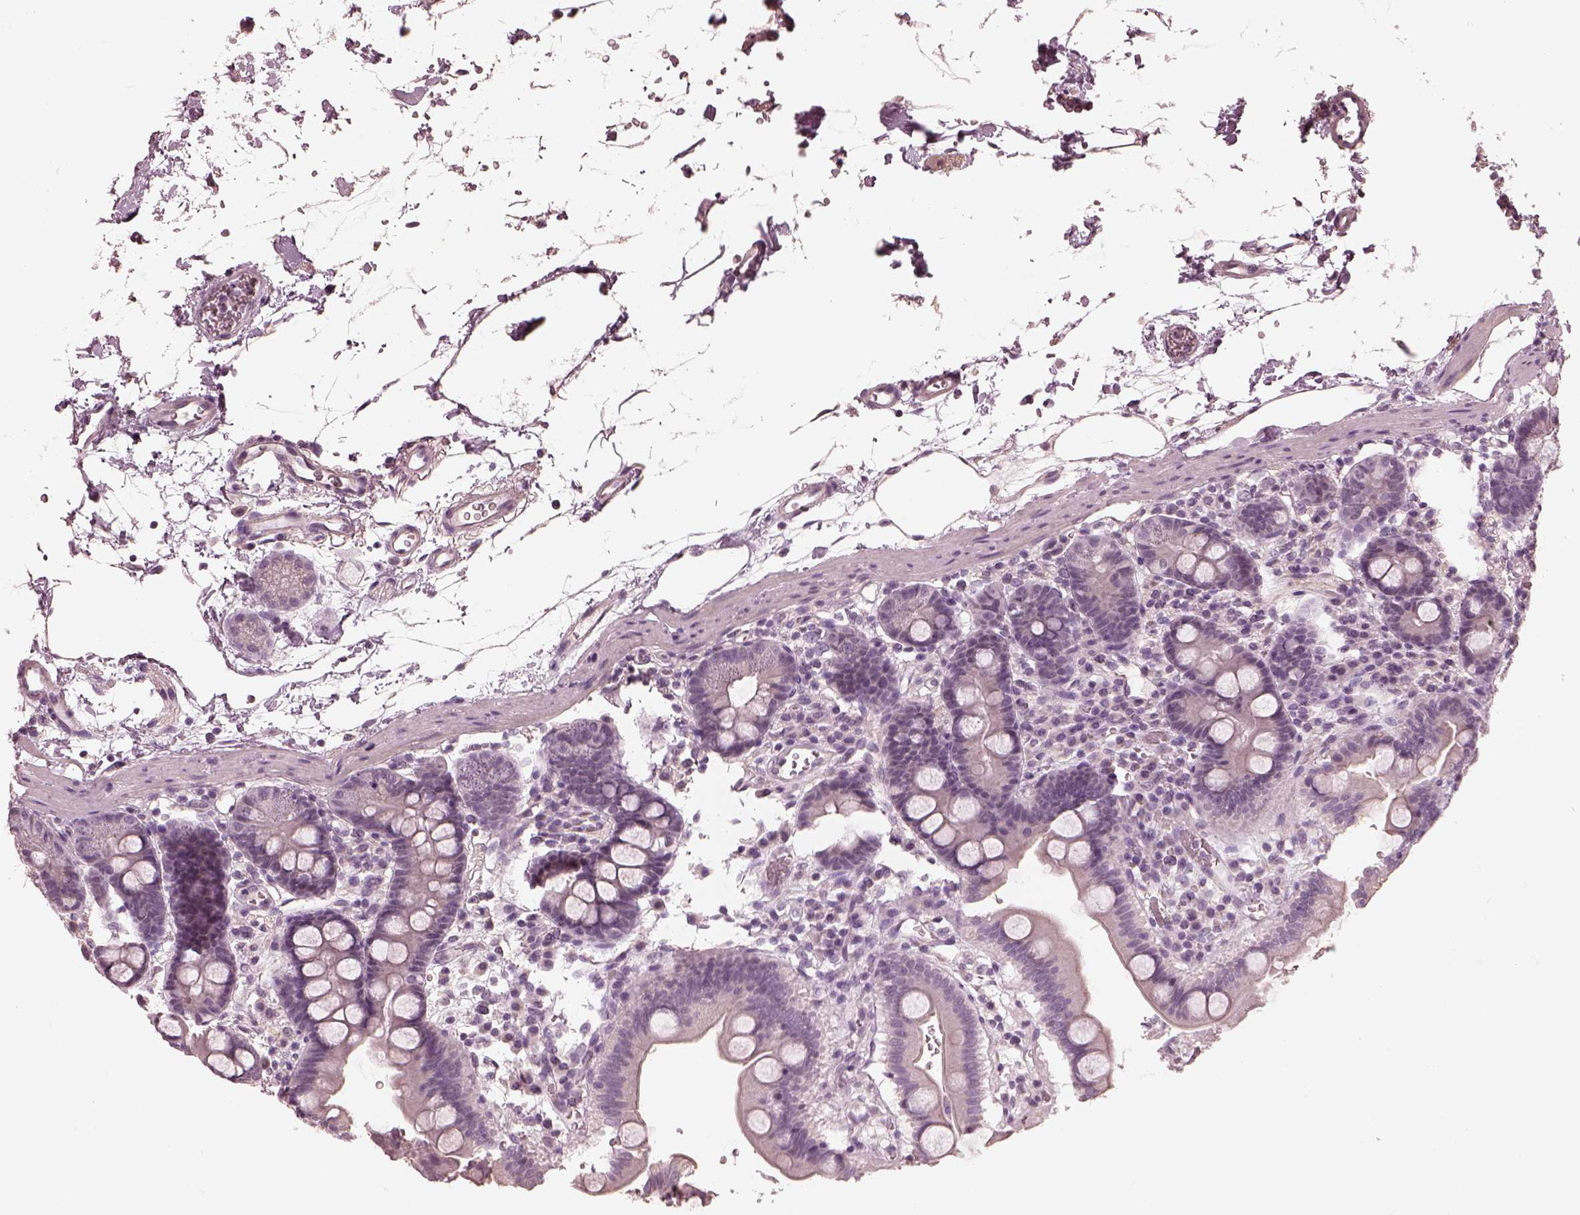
{"staining": {"intensity": "negative", "quantity": "none", "location": "none"}, "tissue": "duodenum", "cell_type": "Glandular cells", "image_type": "normal", "snomed": [{"axis": "morphology", "description": "Normal tissue, NOS"}, {"axis": "topography", "description": "Duodenum"}], "caption": "This image is of normal duodenum stained with immunohistochemistry to label a protein in brown with the nuclei are counter-stained blue. There is no expression in glandular cells.", "gene": "OPTC", "patient": {"sex": "male", "age": 59}}